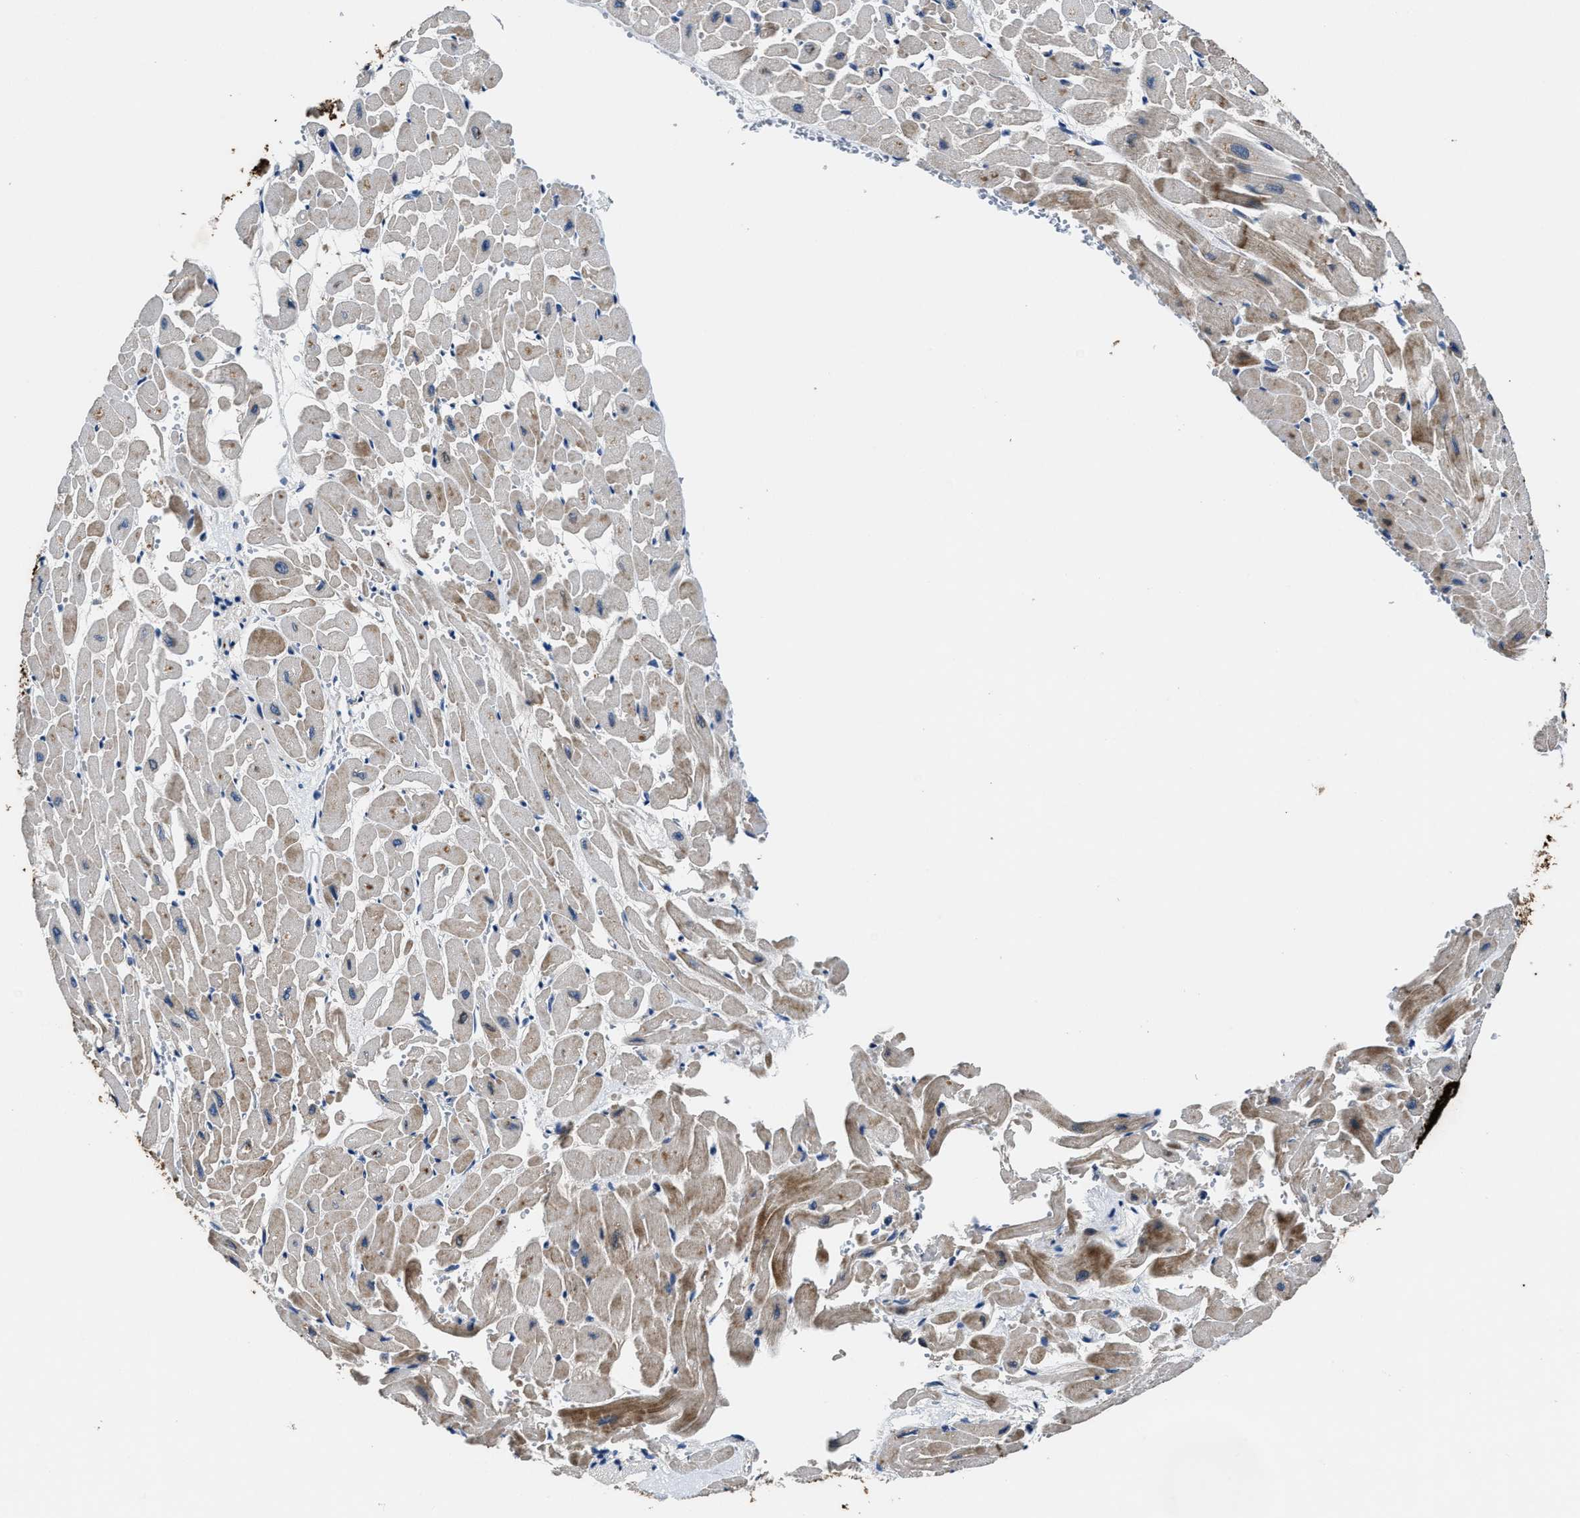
{"staining": {"intensity": "moderate", "quantity": "<25%", "location": "cytoplasmic/membranous"}, "tissue": "heart muscle", "cell_type": "Cardiomyocytes", "image_type": "normal", "snomed": [{"axis": "morphology", "description": "Normal tissue, NOS"}, {"axis": "topography", "description": "Heart"}], "caption": "IHC image of normal heart muscle stained for a protein (brown), which demonstrates low levels of moderate cytoplasmic/membranous staining in approximately <25% of cardiomyocytes.", "gene": "PTAR1", "patient": {"sex": "male", "age": 45}}